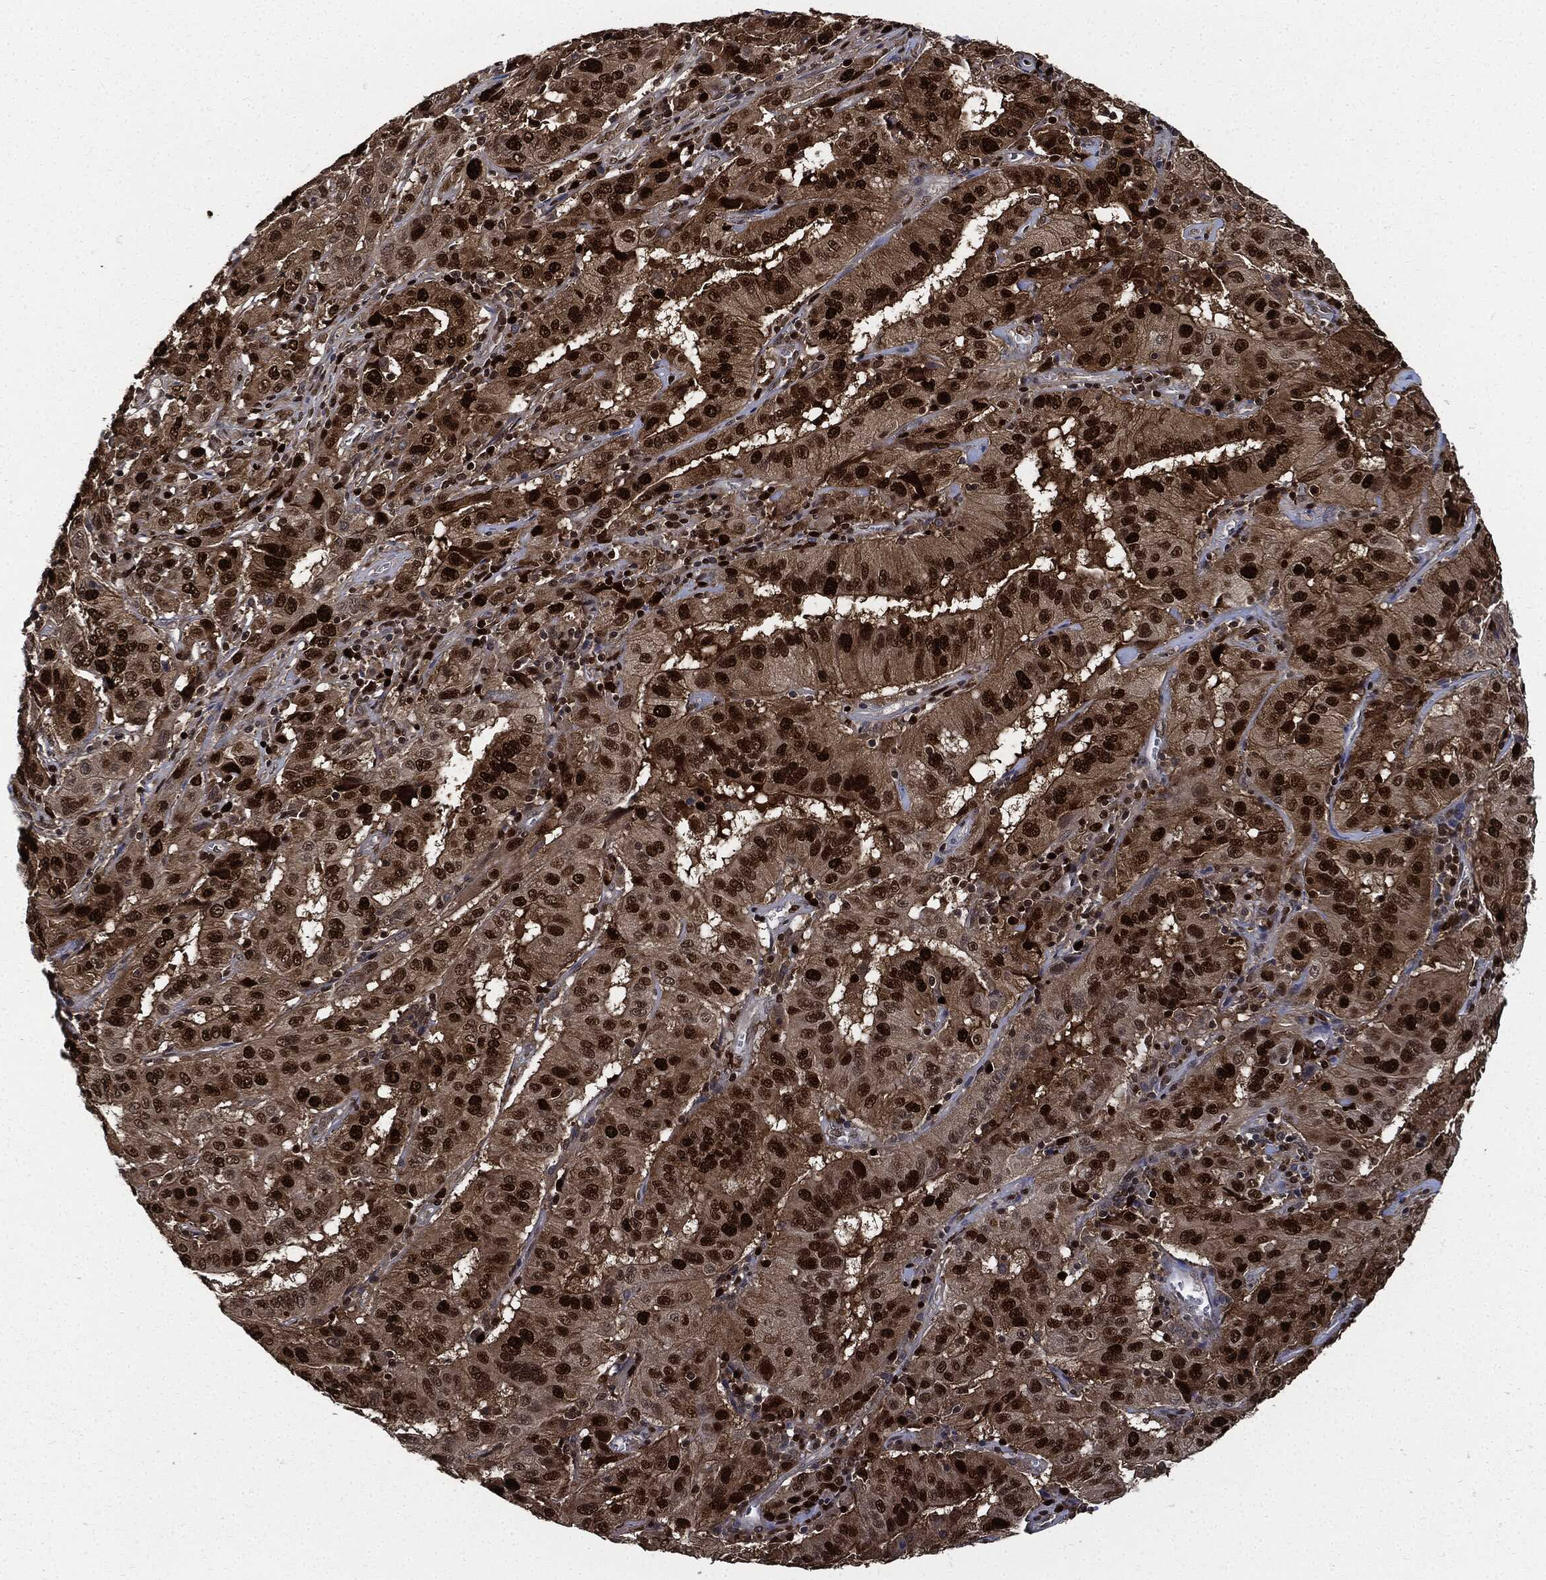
{"staining": {"intensity": "strong", "quantity": ">75%", "location": "nuclear"}, "tissue": "pancreatic cancer", "cell_type": "Tumor cells", "image_type": "cancer", "snomed": [{"axis": "morphology", "description": "Adenocarcinoma, NOS"}, {"axis": "topography", "description": "Pancreas"}], "caption": "Brown immunohistochemical staining in human adenocarcinoma (pancreatic) shows strong nuclear expression in approximately >75% of tumor cells.", "gene": "PCNA", "patient": {"sex": "male", "age": 63}}